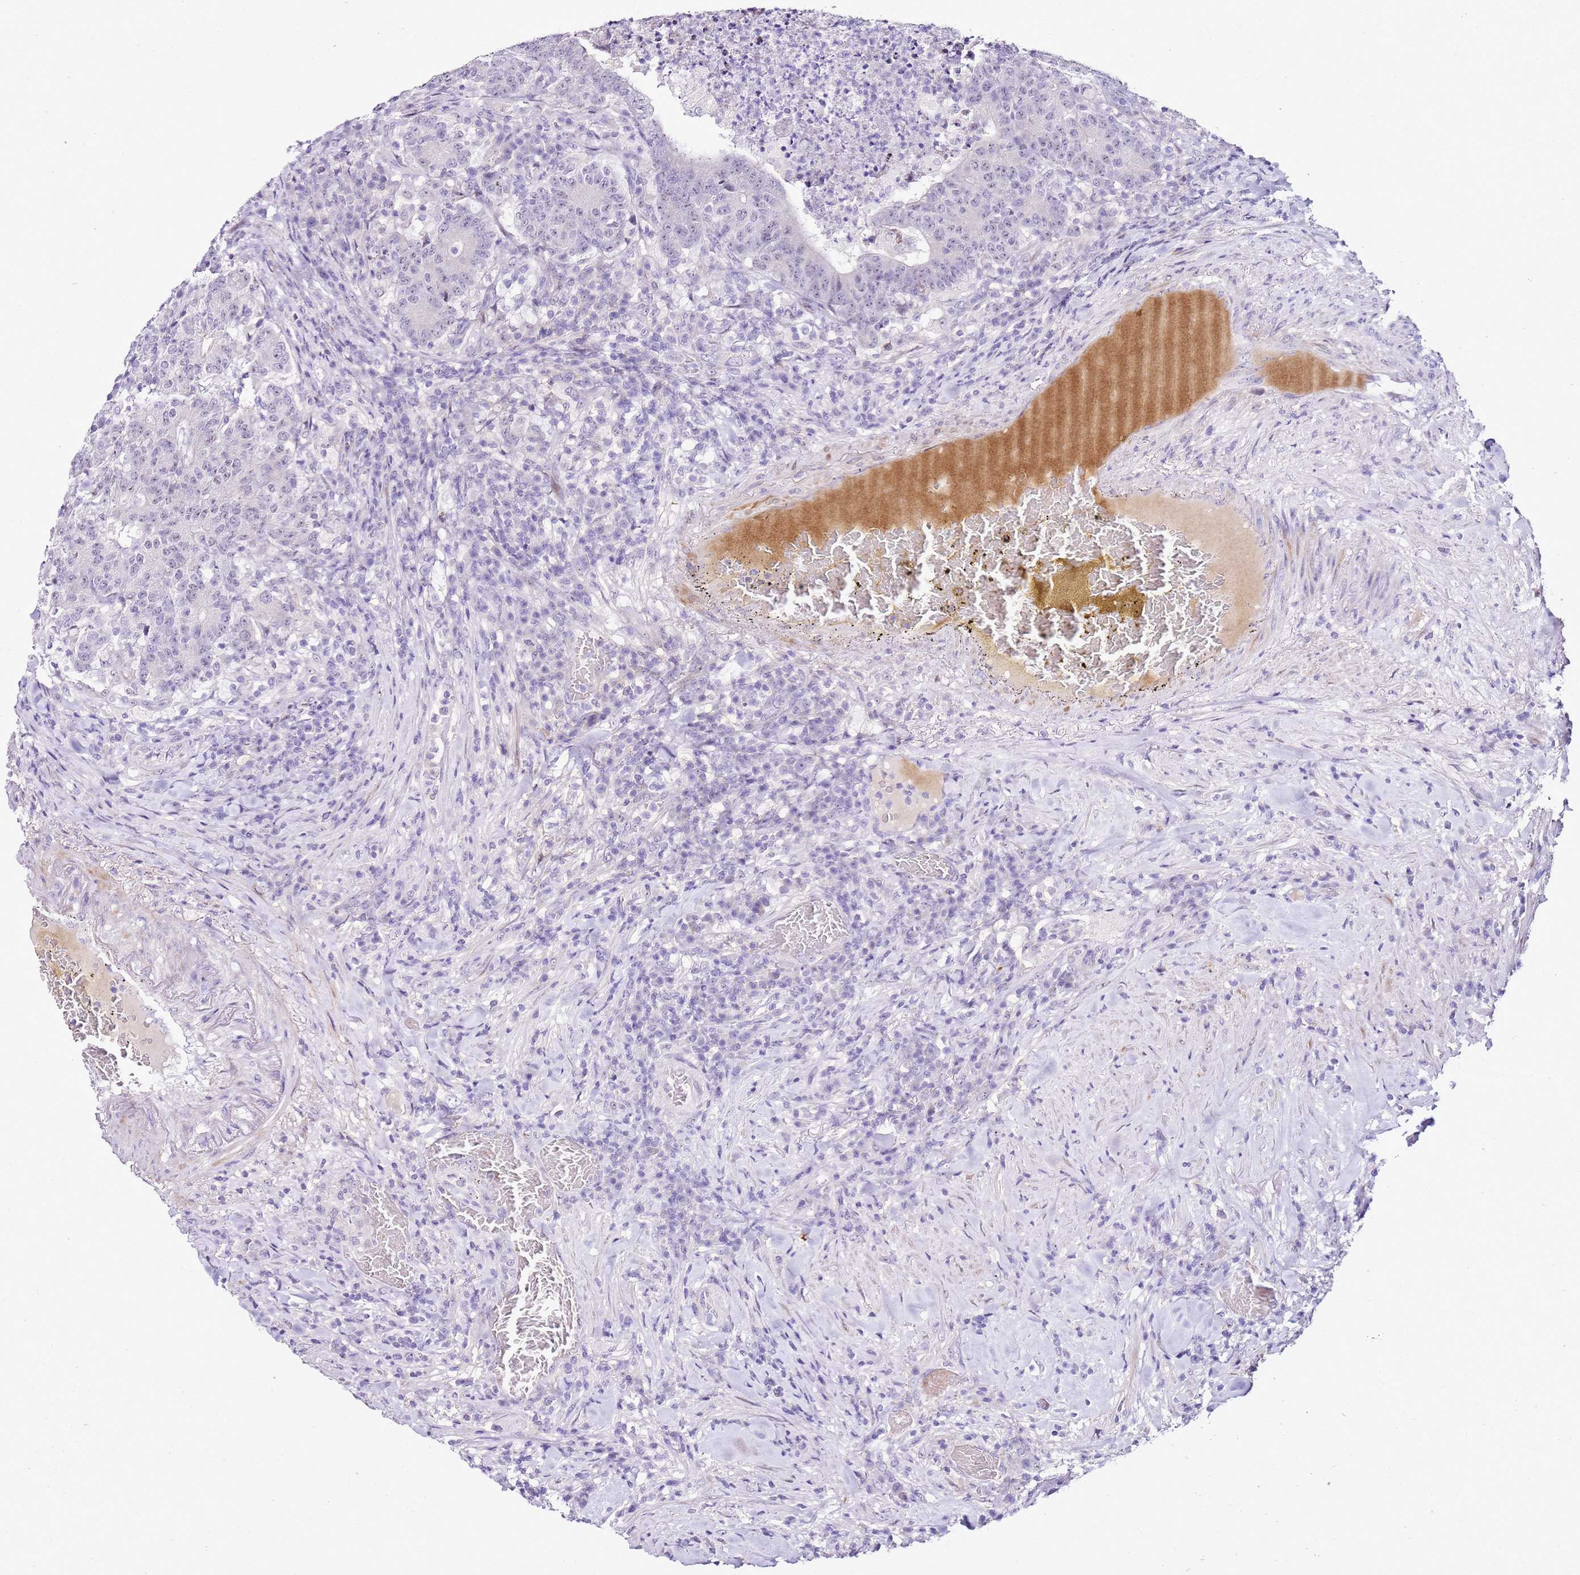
{"staining": {"intensity": "weak", "quantity": "<25%", "location": "nuclear"}, "tissue": "colorectal cancer", "cell_type": "Tumor cells", "image_type": "cancer", "snomed": [{"axis": "morphology", "description": "Adenocarcinoma, NOS"}, {"axis": "topography", "description": "Colon"}], "caption": "Adenocarcinoma (colorectal) stained for a protein using IHC reveals no staining tumor cells.", "gene": "HGD", "patient": {"sex": "female", "age": 75}}